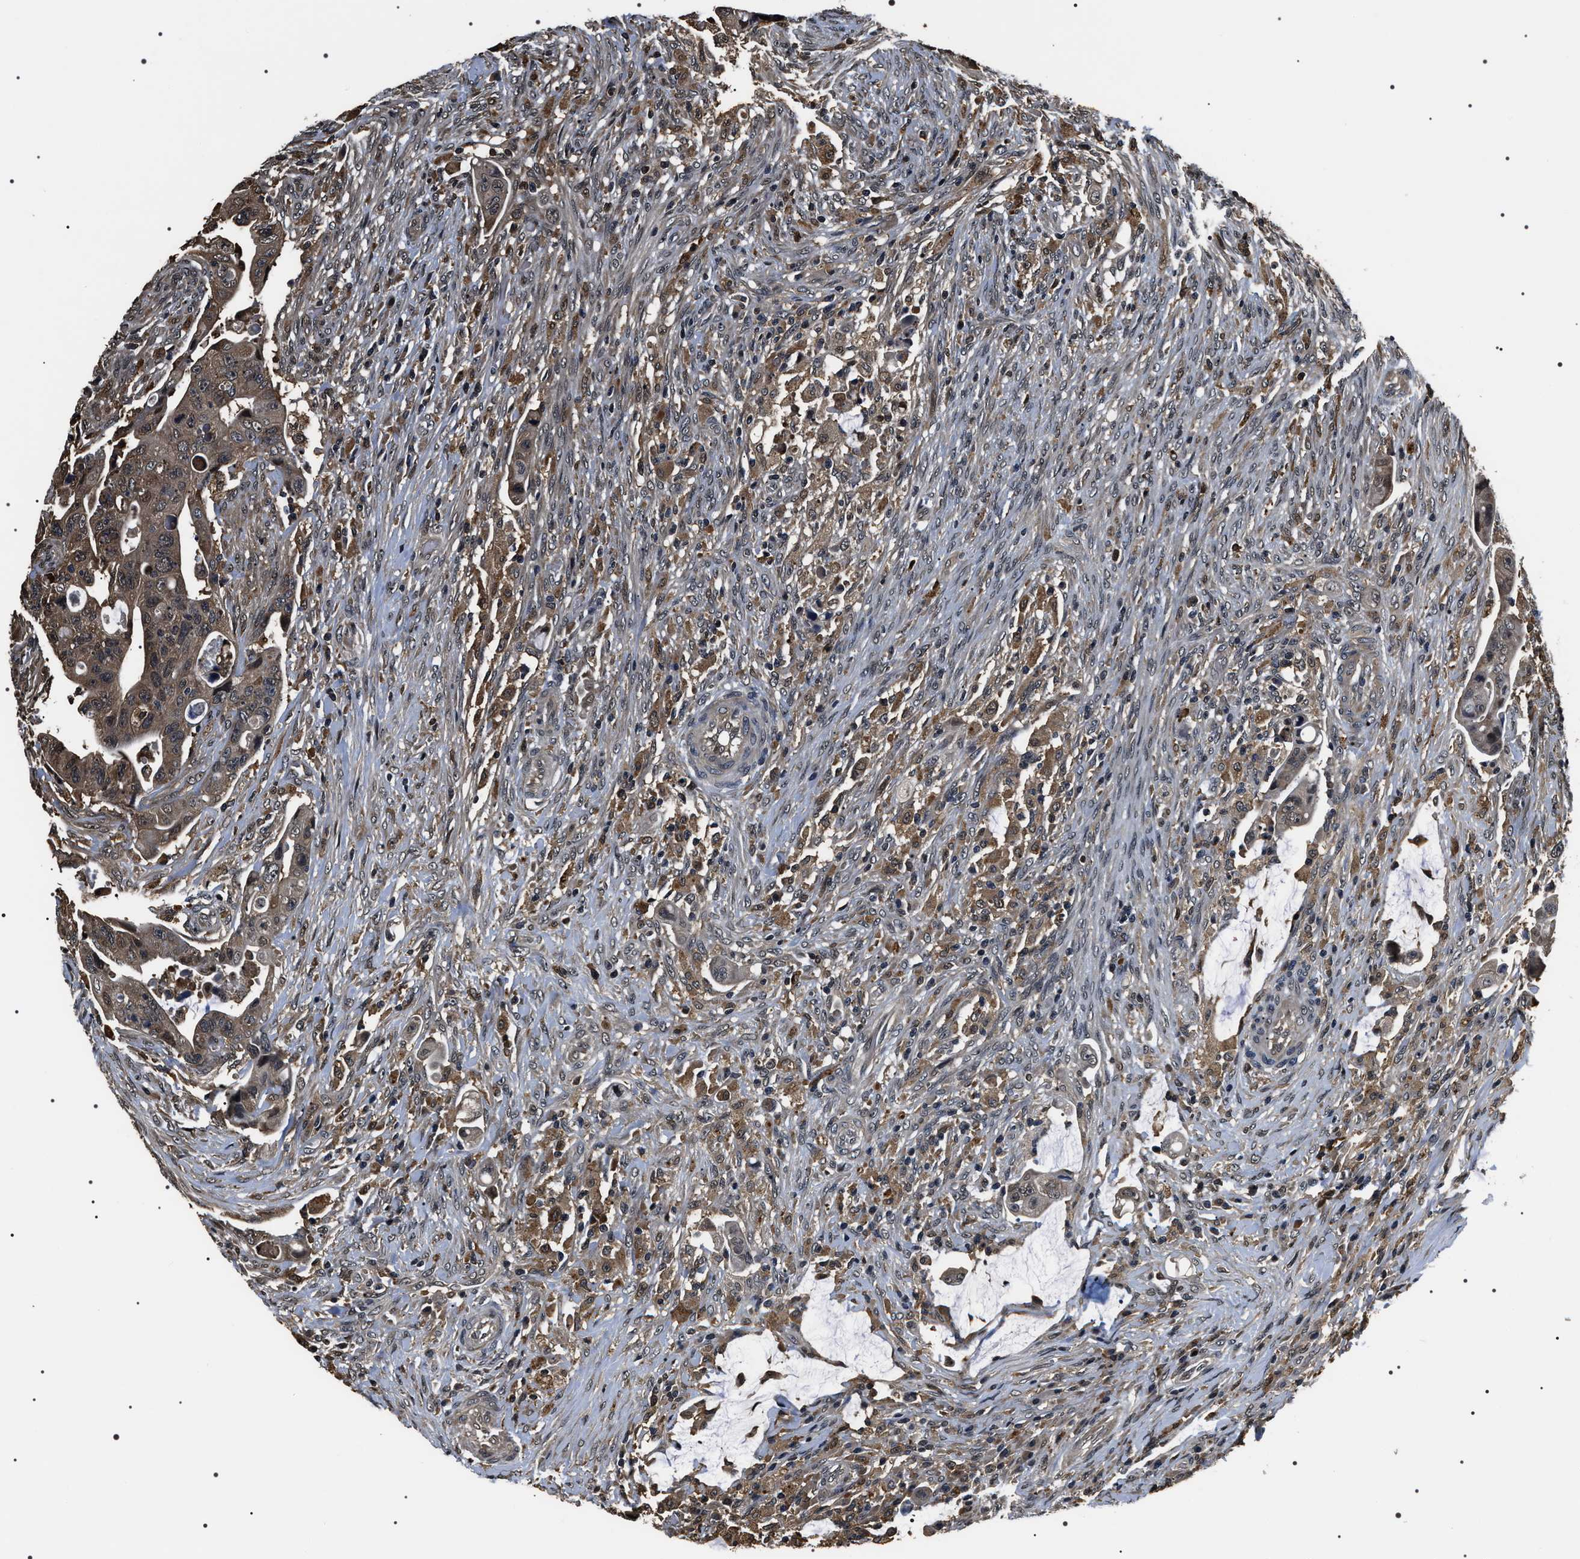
{"staining": {"intensity": "weak", "quantity": ">75%", "location": "cytoplasmic/membranous"}, "tissue": "colorectal cancer", "cell_type": "Tumor cells", "image_type": "cancer", "snomed": [{"axis": "morphology", "description": "Adenocarcinoma, NOS"}, {"axis": "topography", "description": "Rectum"}], "caption": "Colorectal adenocarcinoma stained with IHC reveals weak cytoplasmic/membranous staining in about >75% of tumor cells.", "gene": "ARHGAP22", "patient": {"sex": "female", "age": 71}}